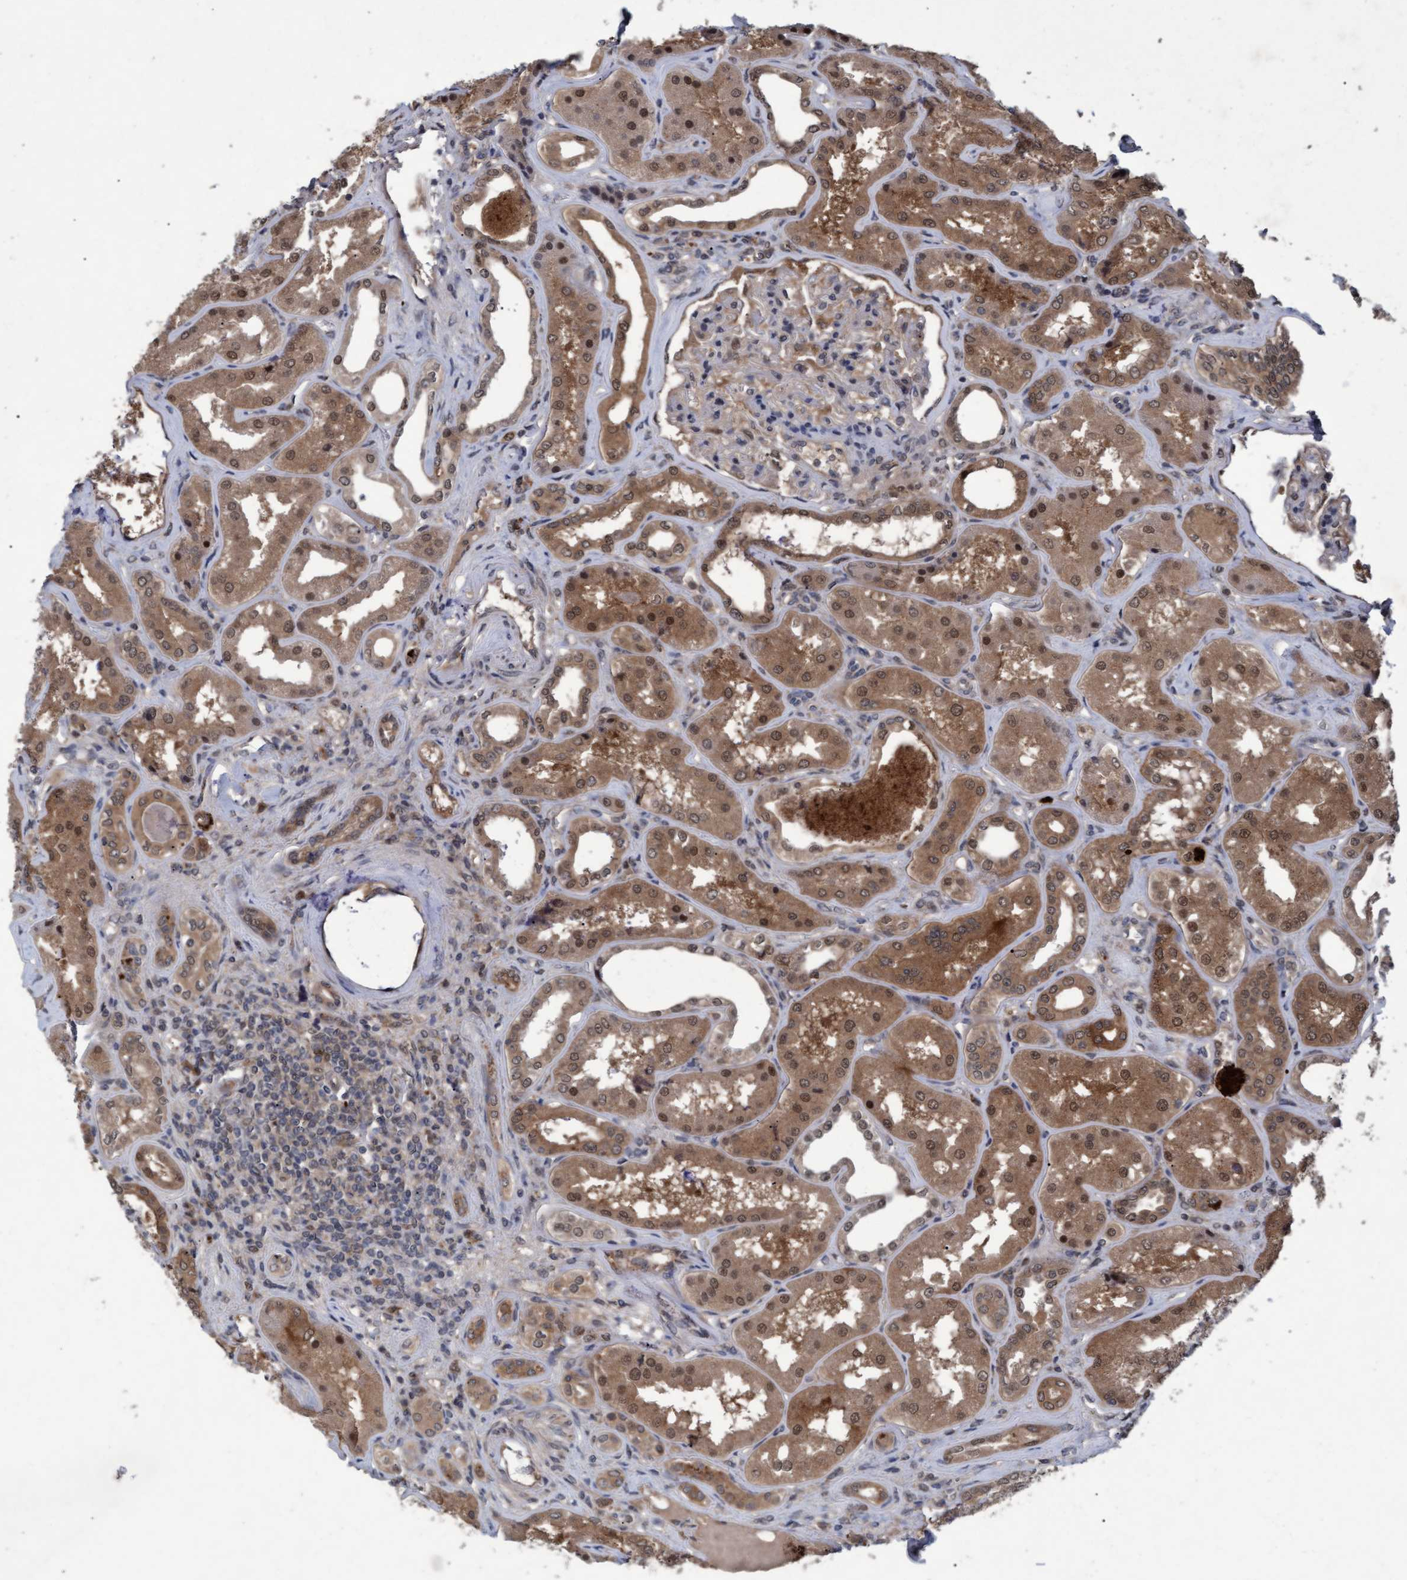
{"staining": {"intensity": "moderate", "quantity": "25%-75%", "location": "cytoplasmic/membranous,nuclear"}, "tissue": "kidney", "cell_type": "Cells in glomeruli", "image_type": "normal", "snomed": [{"axis": "morphology", "description": "Normal tissue, NOS"}, {"axis": "topography", "description": "Kidney"}], "caption": "An immunohistochemistry (IHC) image of normal tissue is shown. Protein staining in brown shows moderate cytoplasmic/membranous,nuclear positivity in kidney within cells in glomeruli.", "gene": "PSMB6", "patient": {"sex": "female", "age": 56}}